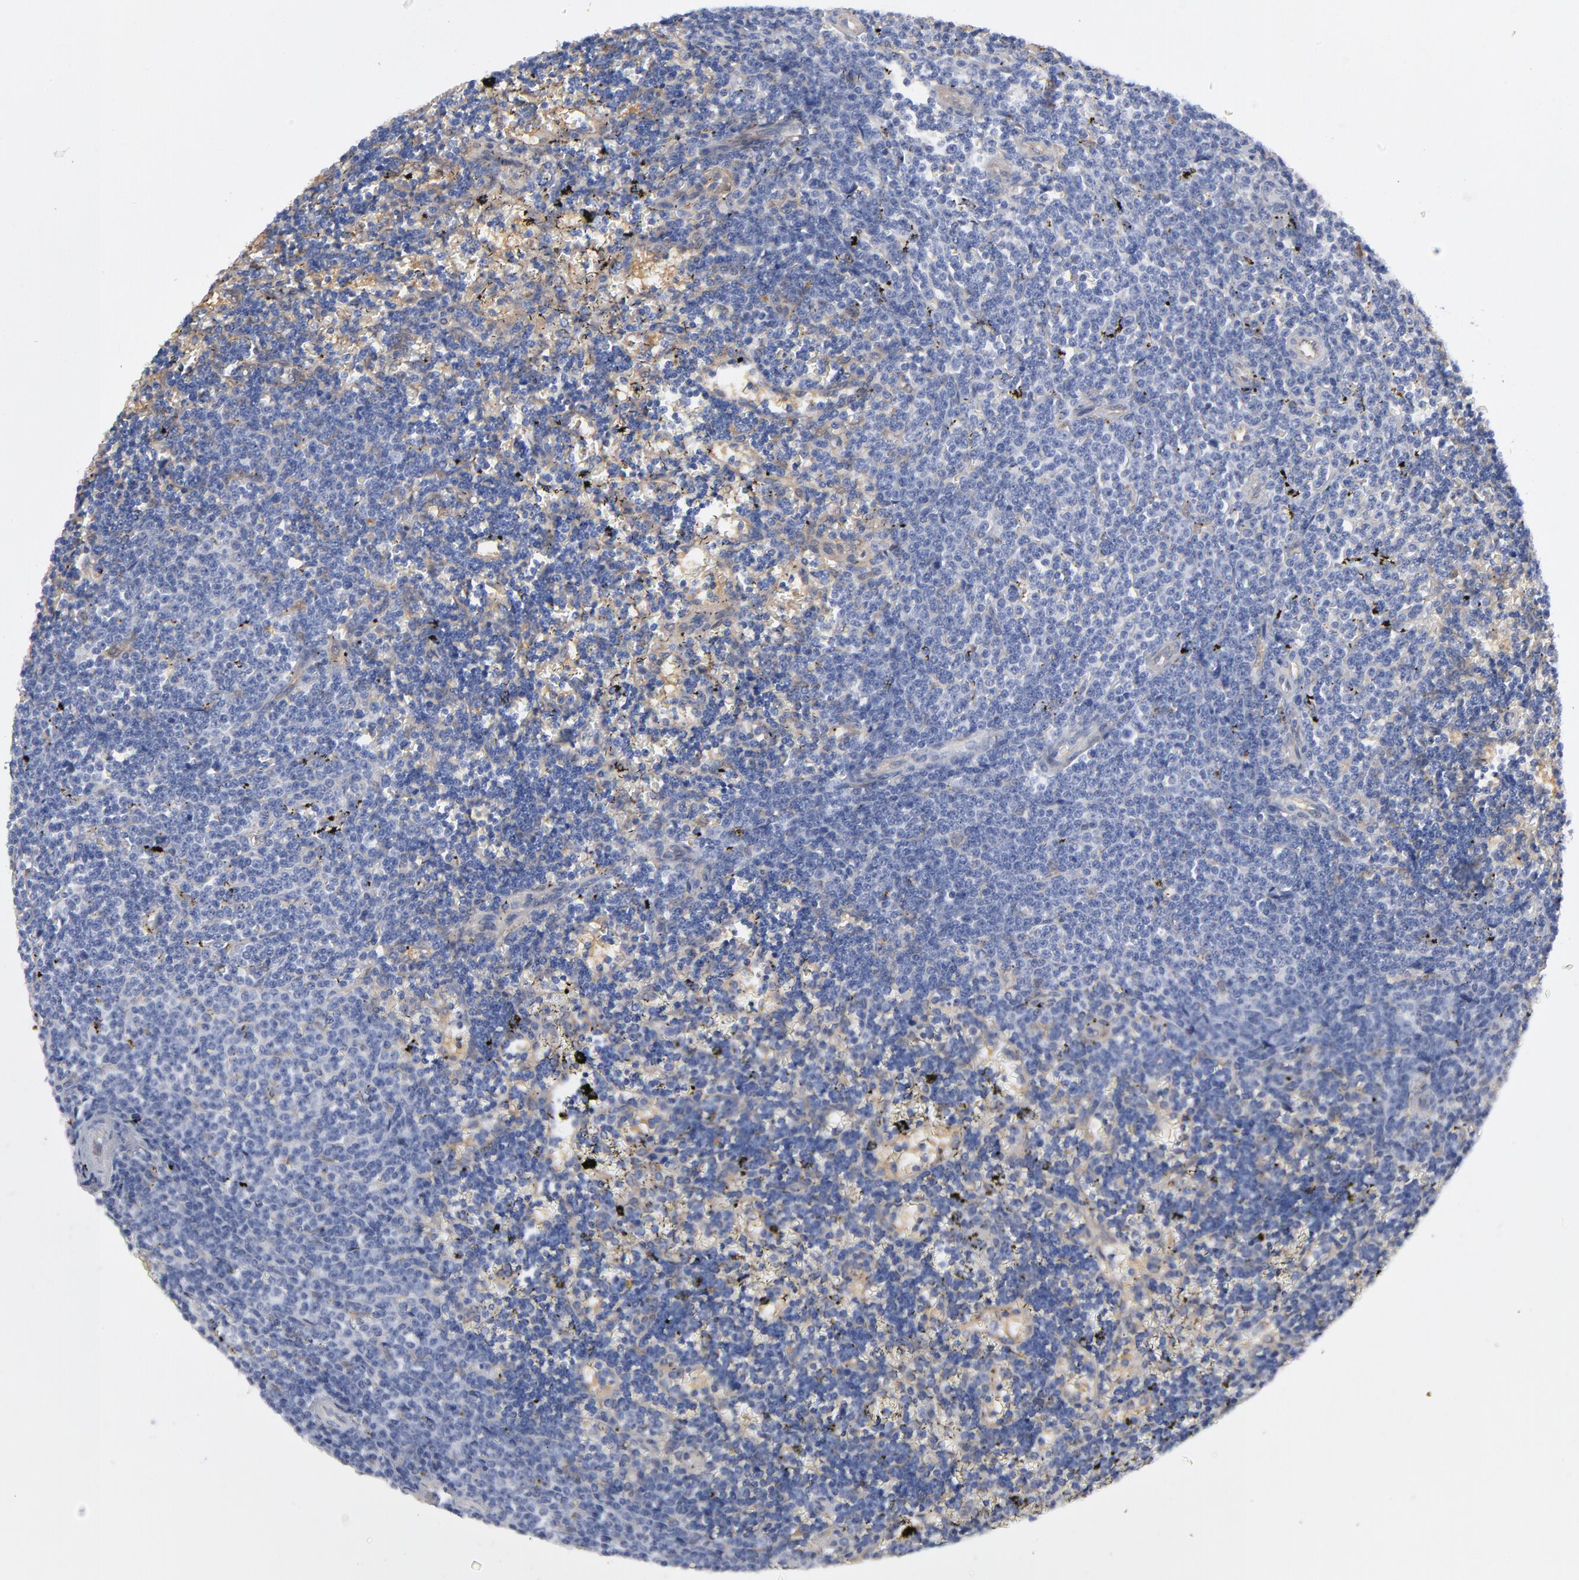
{"staining": {"intensity": "weak", "quantity": "<25%", "location": "cytoplasmic/membranous"}, "tissue": "lymphoma", "cell_type": "Tumor cells", "image_type": "cancer", "snomed": [{"axis": "morphology", "description": "Malignant lymphoma, non-Hodgkin's type, Low grade"}, {"axis": "topography", "description": "Spleen"}], "caption": "A micrograph of human lymphoma is negative for staining in tumor cells. (Brightfield microscopy of DAB immunohistochemistry (IHC) at high magnification).", "gene": "ARRB1", "patient": {"sex": "male", "age": 60}}